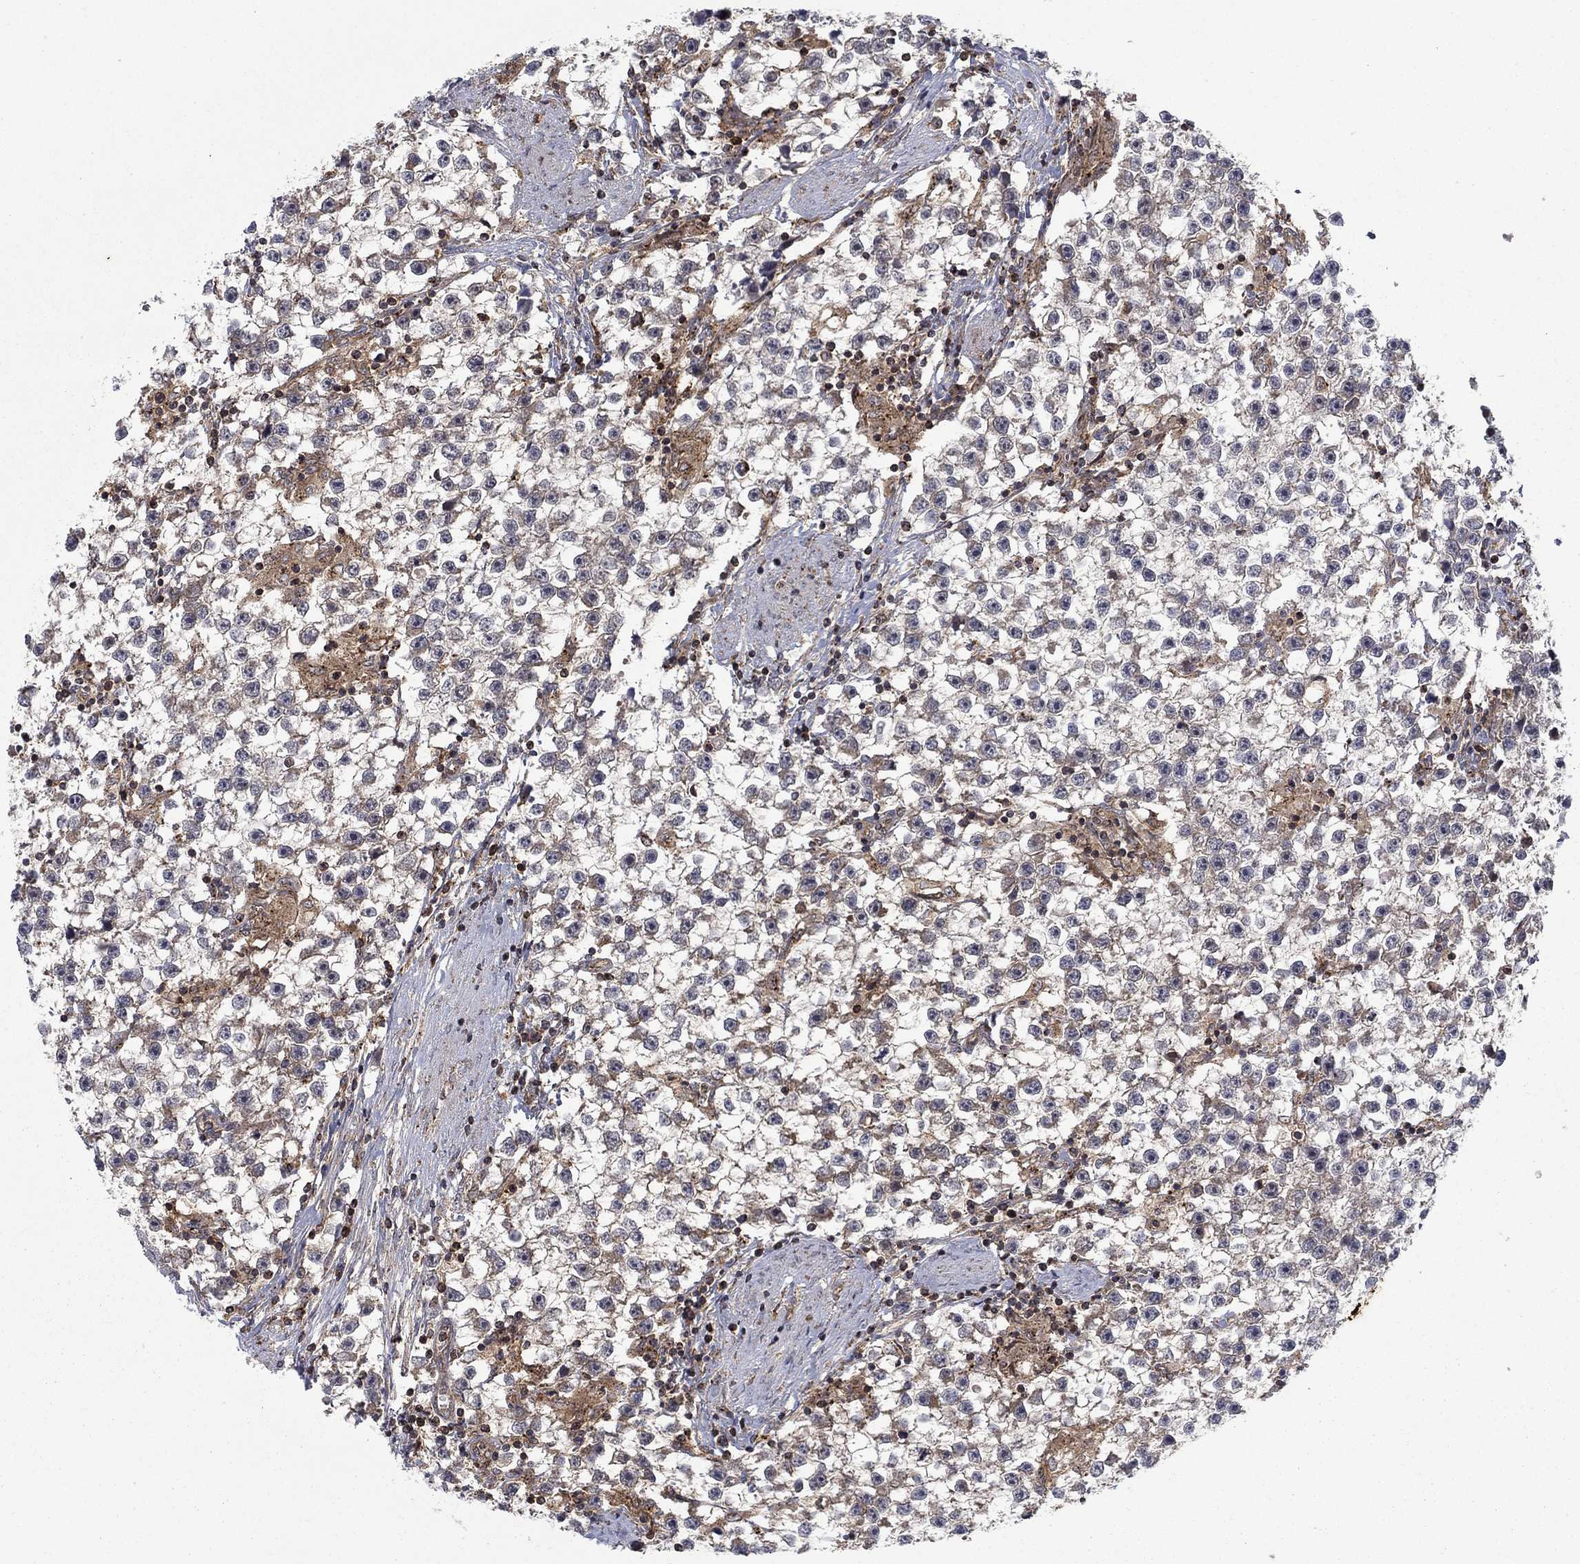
{"staining": {"intensity": "negative", "quantity": "none", "location": "none"}, "tissue": "testis cancer", "cell_type": "Tumor cells", "image_type": "cancer", "snomed": [{"axis": "morphology", "description": "Seminoma, NOS"}, {"axis": "topography", "description": "Testis"}], "caption": "High power microscopy photomicrograph of an immunohistochemistry image of testis seminoma, revealing no significant expression in tumor cells.", "gene": "IFI35", "patient": {"sex": "male", "age": 59}}